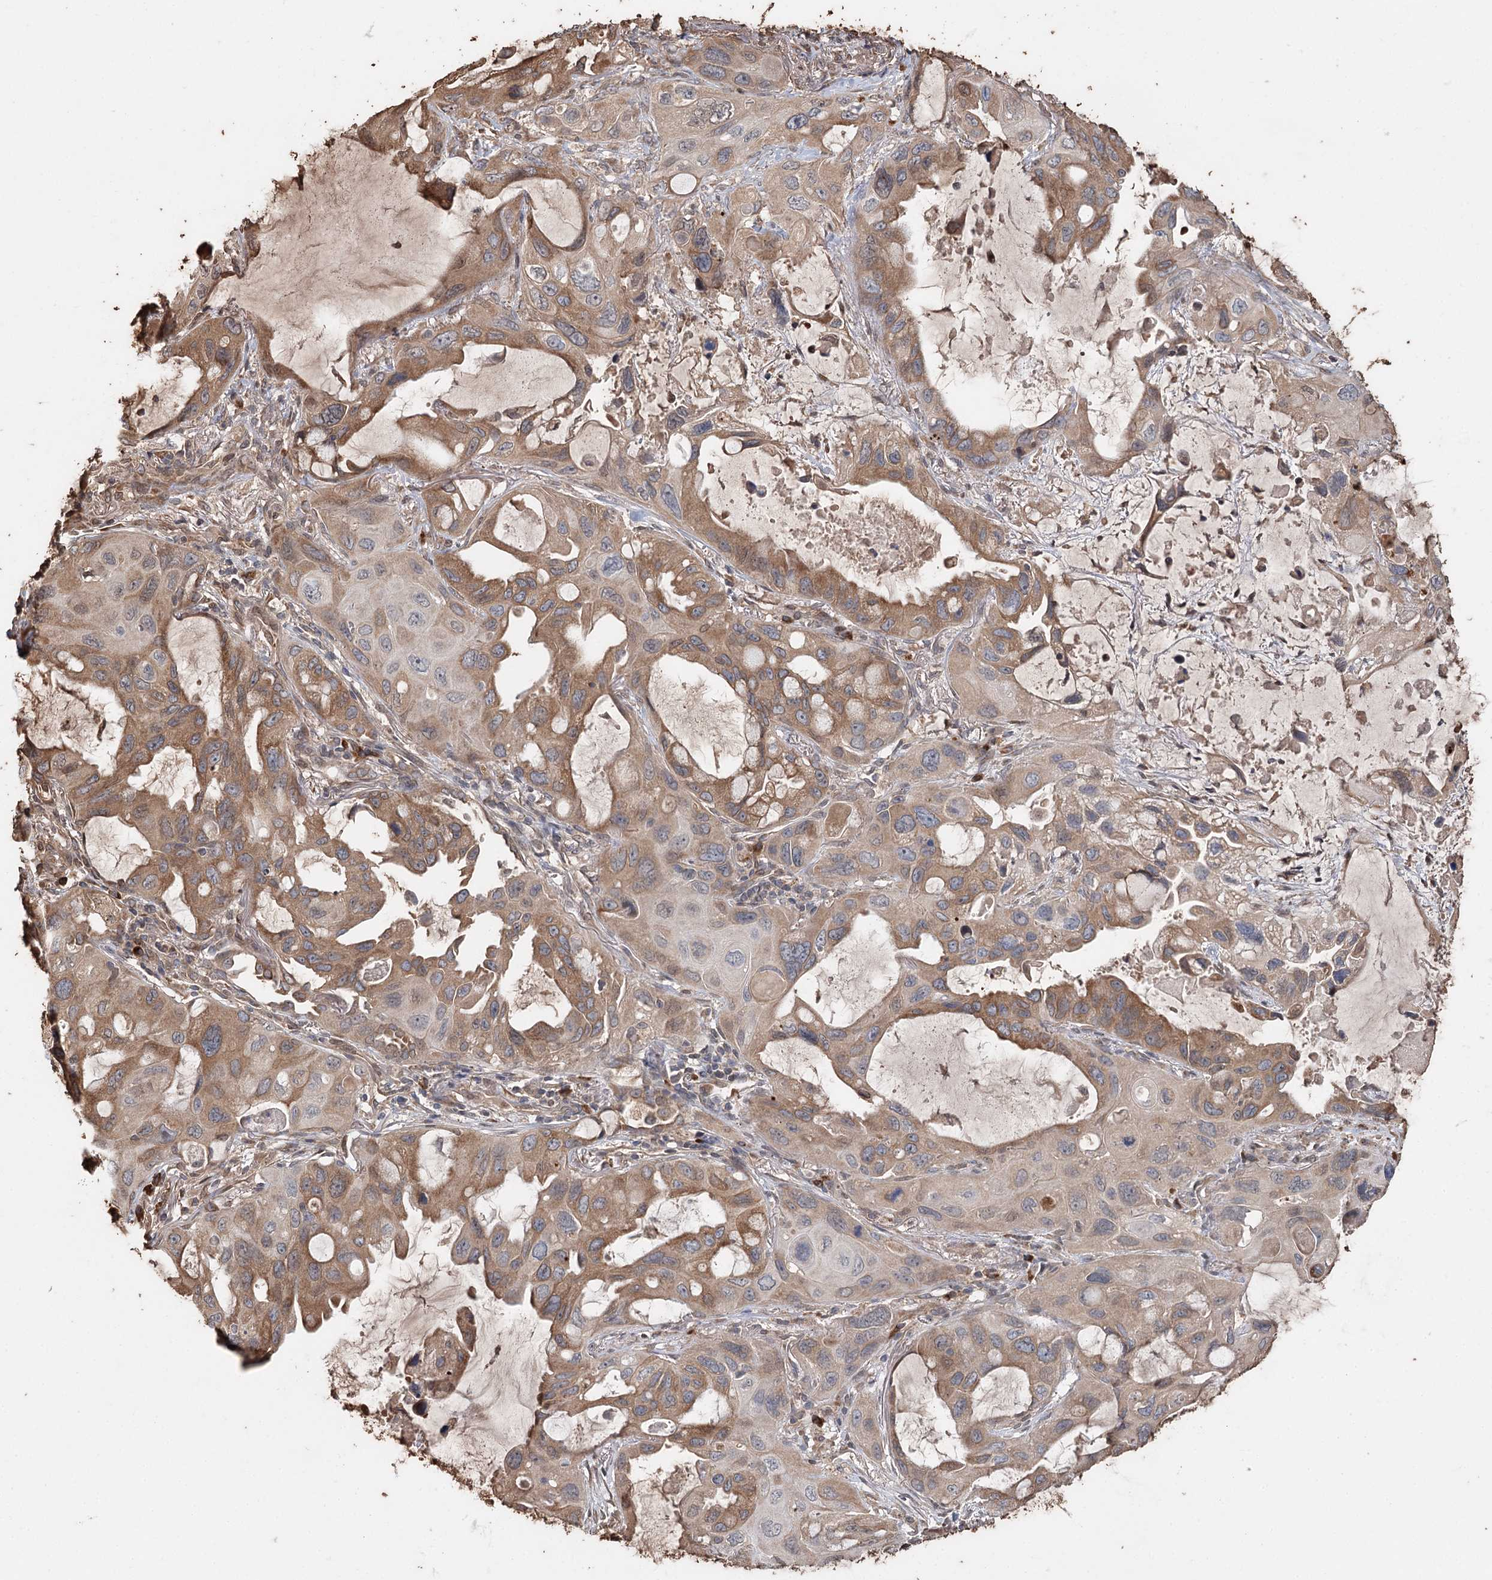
{"staining": {"intensity": "moderate", "quantity": ">75%", "location": "cytoplasmic/membranous"}, "tissue": "lung cancer", "cell_type": "Tumor cells", "image_type": "cancer", "snomed": [{"axis": "morphology", "description": "Squamous cell carcinoma, NOS"}, {"axis": "topography", "description": "Lung"}], "caption": "The immunohistochemical stain highlights moderate cytoplasmic/membranous positivity in tumor cells of lung cancer (squamous cell carcinoma) tissue.", "gene": "SYVN1", "patient": {"sex": "female", "age": 73}}